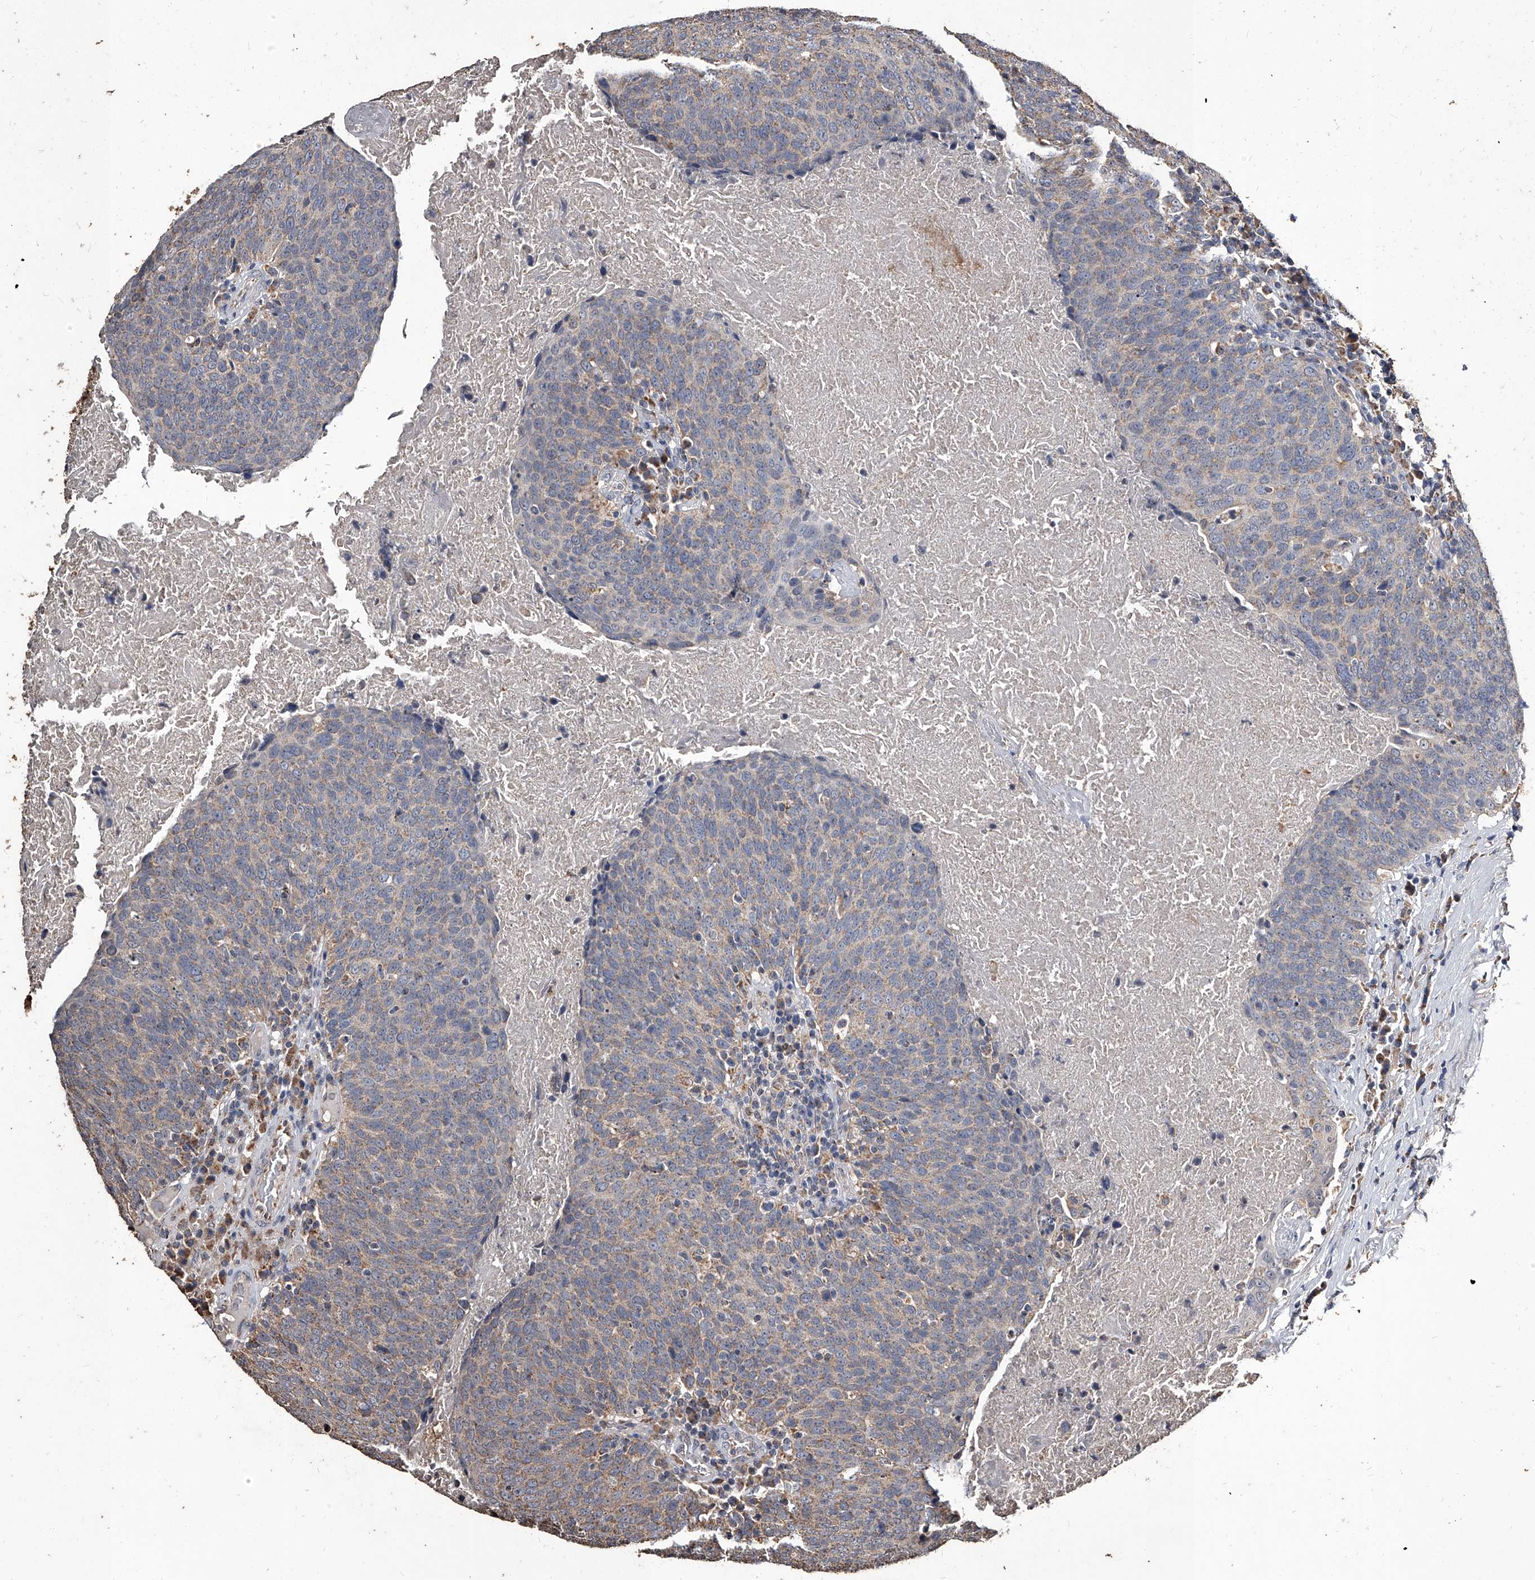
{"staining": {"intensity": "weak", "quantity": "25%-75%", "location": "cytoplasmic/membranous"}, "tissue": "head and neck cancer", "cell_type": "Tumor cells", "image_type": "cancer", "snomed": [{"axis": "morphology", "description": "Squamous cell carcinoma, NOS"}, {"axis": "morphology", "description": "Squamous cell carcinoma, metastatic, NOS"}, {"axis": "topography", "description": "Lymph node"}, {"axis": "topography", "description": "Head-Neck"}], "caption": "Human metastatic squamous cell carcinoma (head and neck) stained with a brown dye exhibits weak cytoplasmic/membranous positive positivity in about 25%-75% of tumor cells.", "gene": "GPR183", "patient": {"sex": "male", "age": 62}}